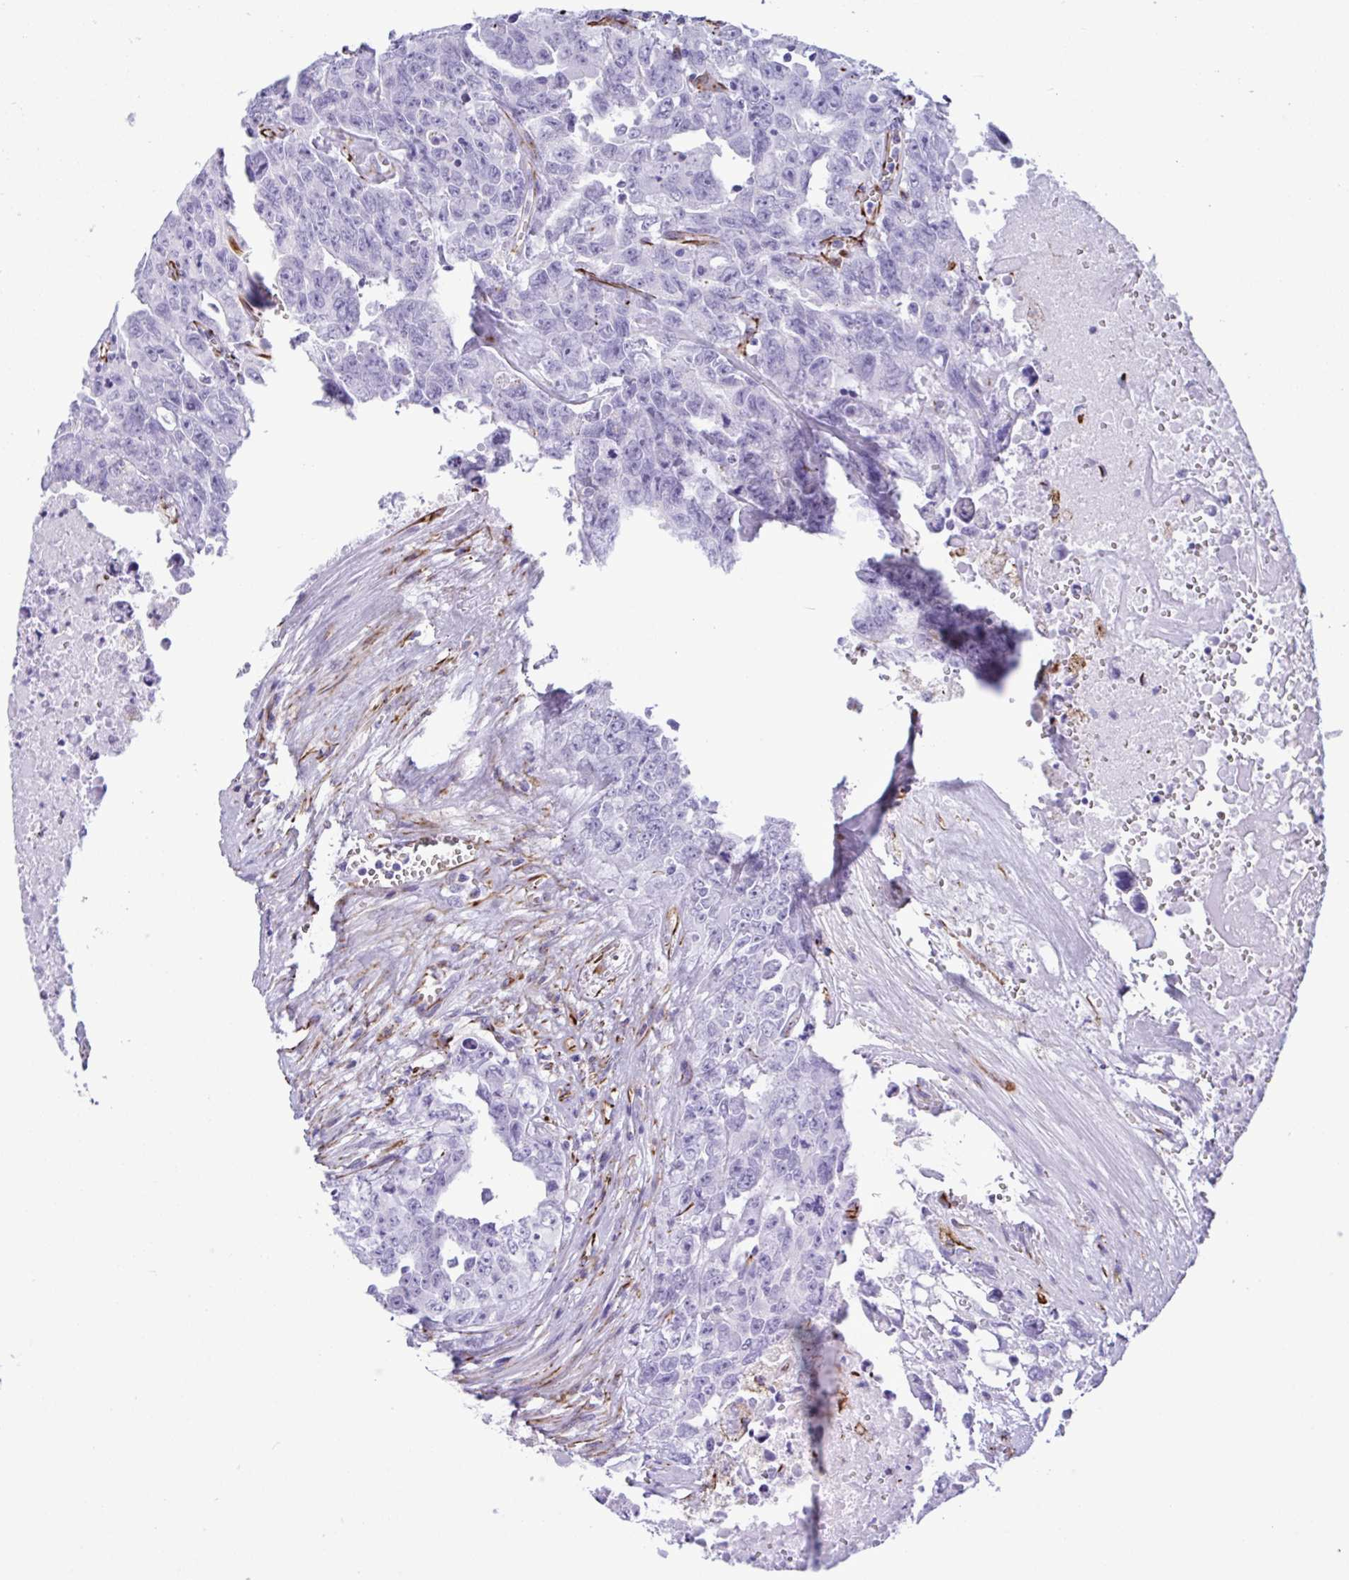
{"staining": {"intensity": "negative", "quantity": "none", "location": "none"}, "tissue": "testis cancer", "cell_type": "Tumor cells", "image_type": "cancer", "snomed": [{"axis": "morphology", "description": "Carcinoma, Embryonal, NOS"}, {"axis": "topography", "description": "Testis"}], "caption": "An image of testis cancer (embryonal carcinoma) stained for a protein reveals no brown staining in tumor cells.", "gene": "SMAD5", "patient": {"sex": "male", "age": 24}}